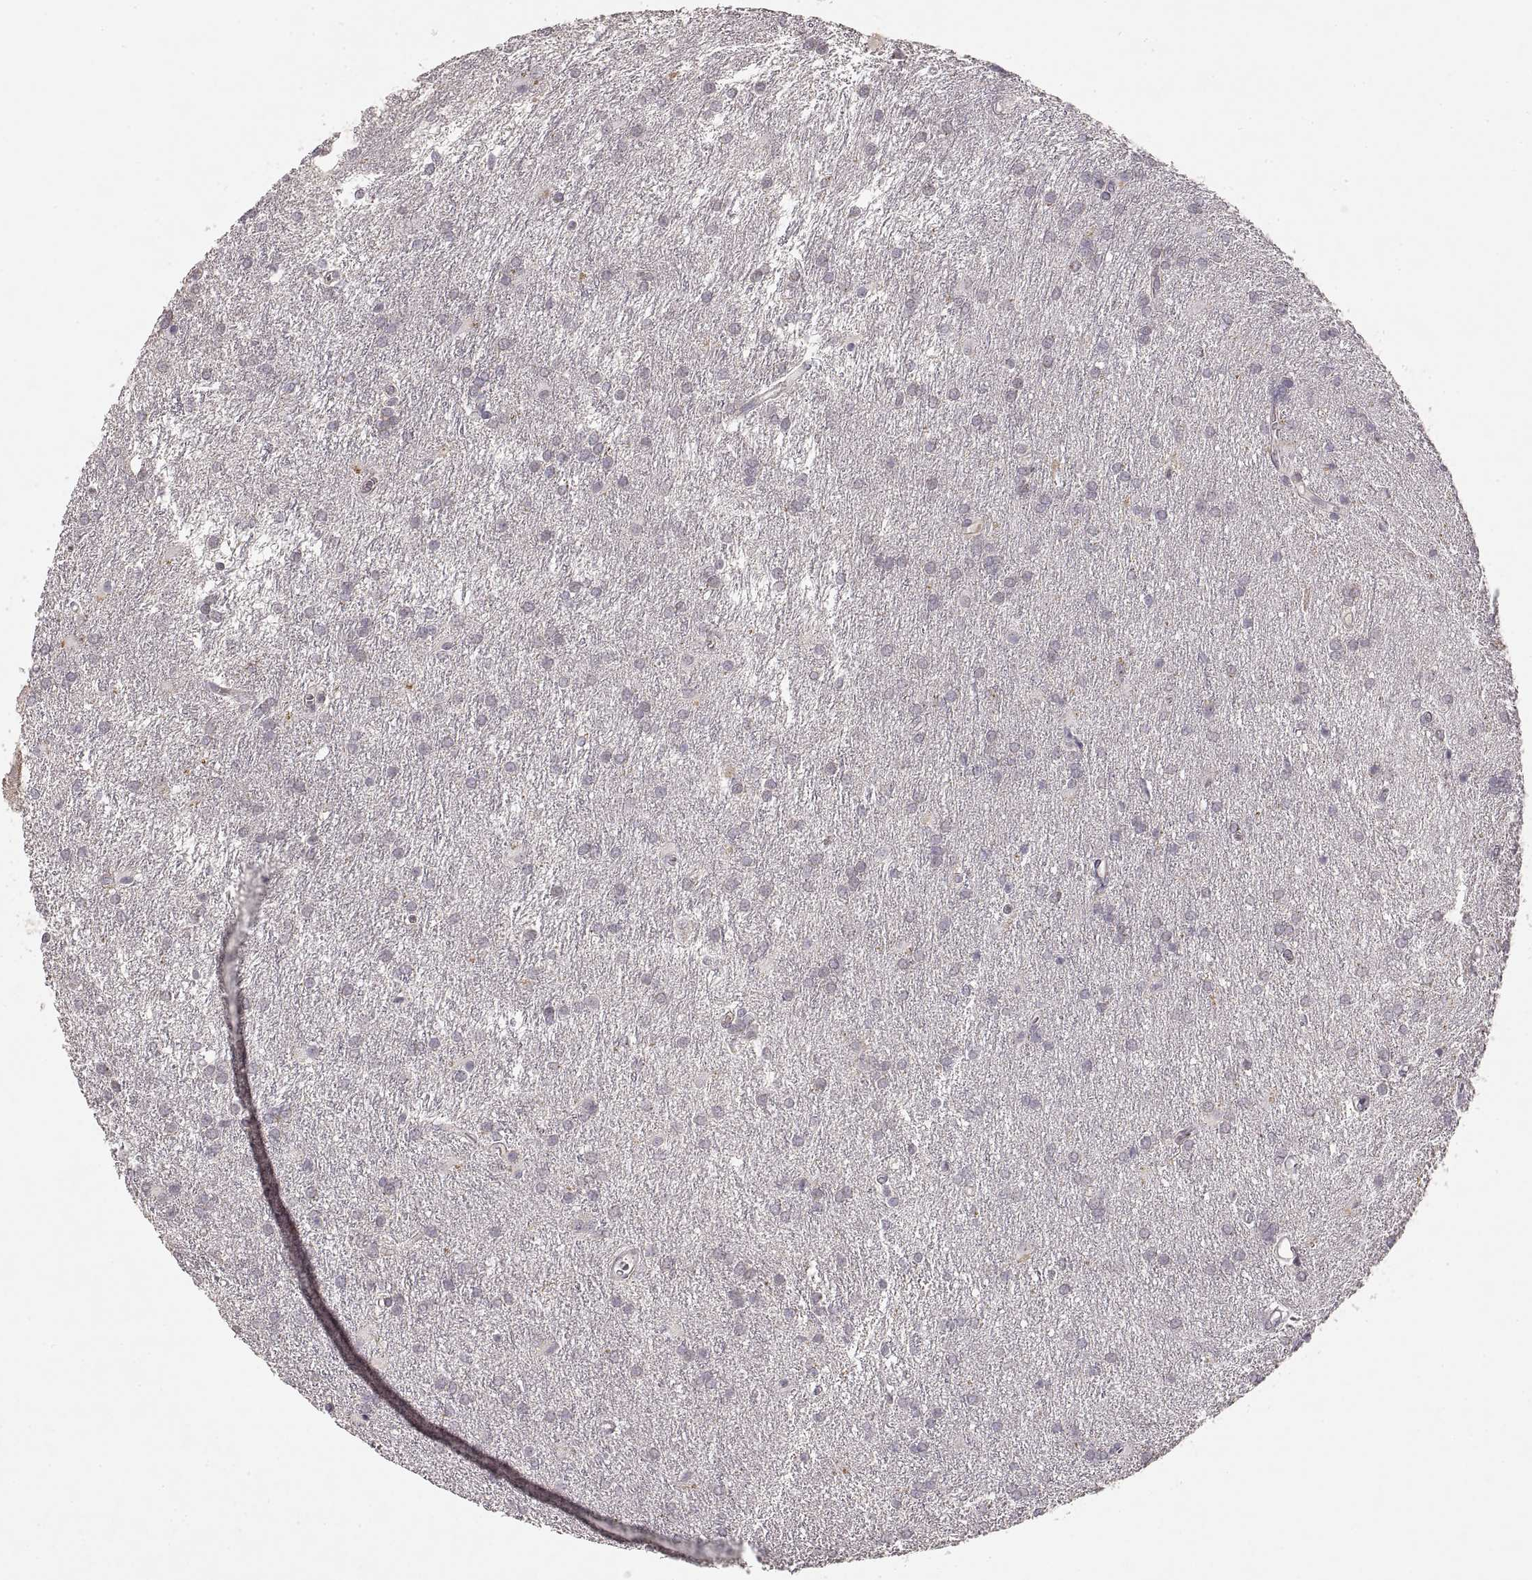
{"staining": {"intensity": "negative", "quantity": "none", "location": "none"}, "tissue": "glioma", "cell_type": "Tumor cells", "image_type": "cancer", "snomed": [{"axis": "morphology", "description": "Glioma, malignant, Low grade"}, {"axis": "topography", "description": "Brain"}], "caption": "Tumor cells are negative for brown protein staining in malignant low-grade glioma.", "gene": "LAMC2", "patient": {"sex": "female", "age": 32}}